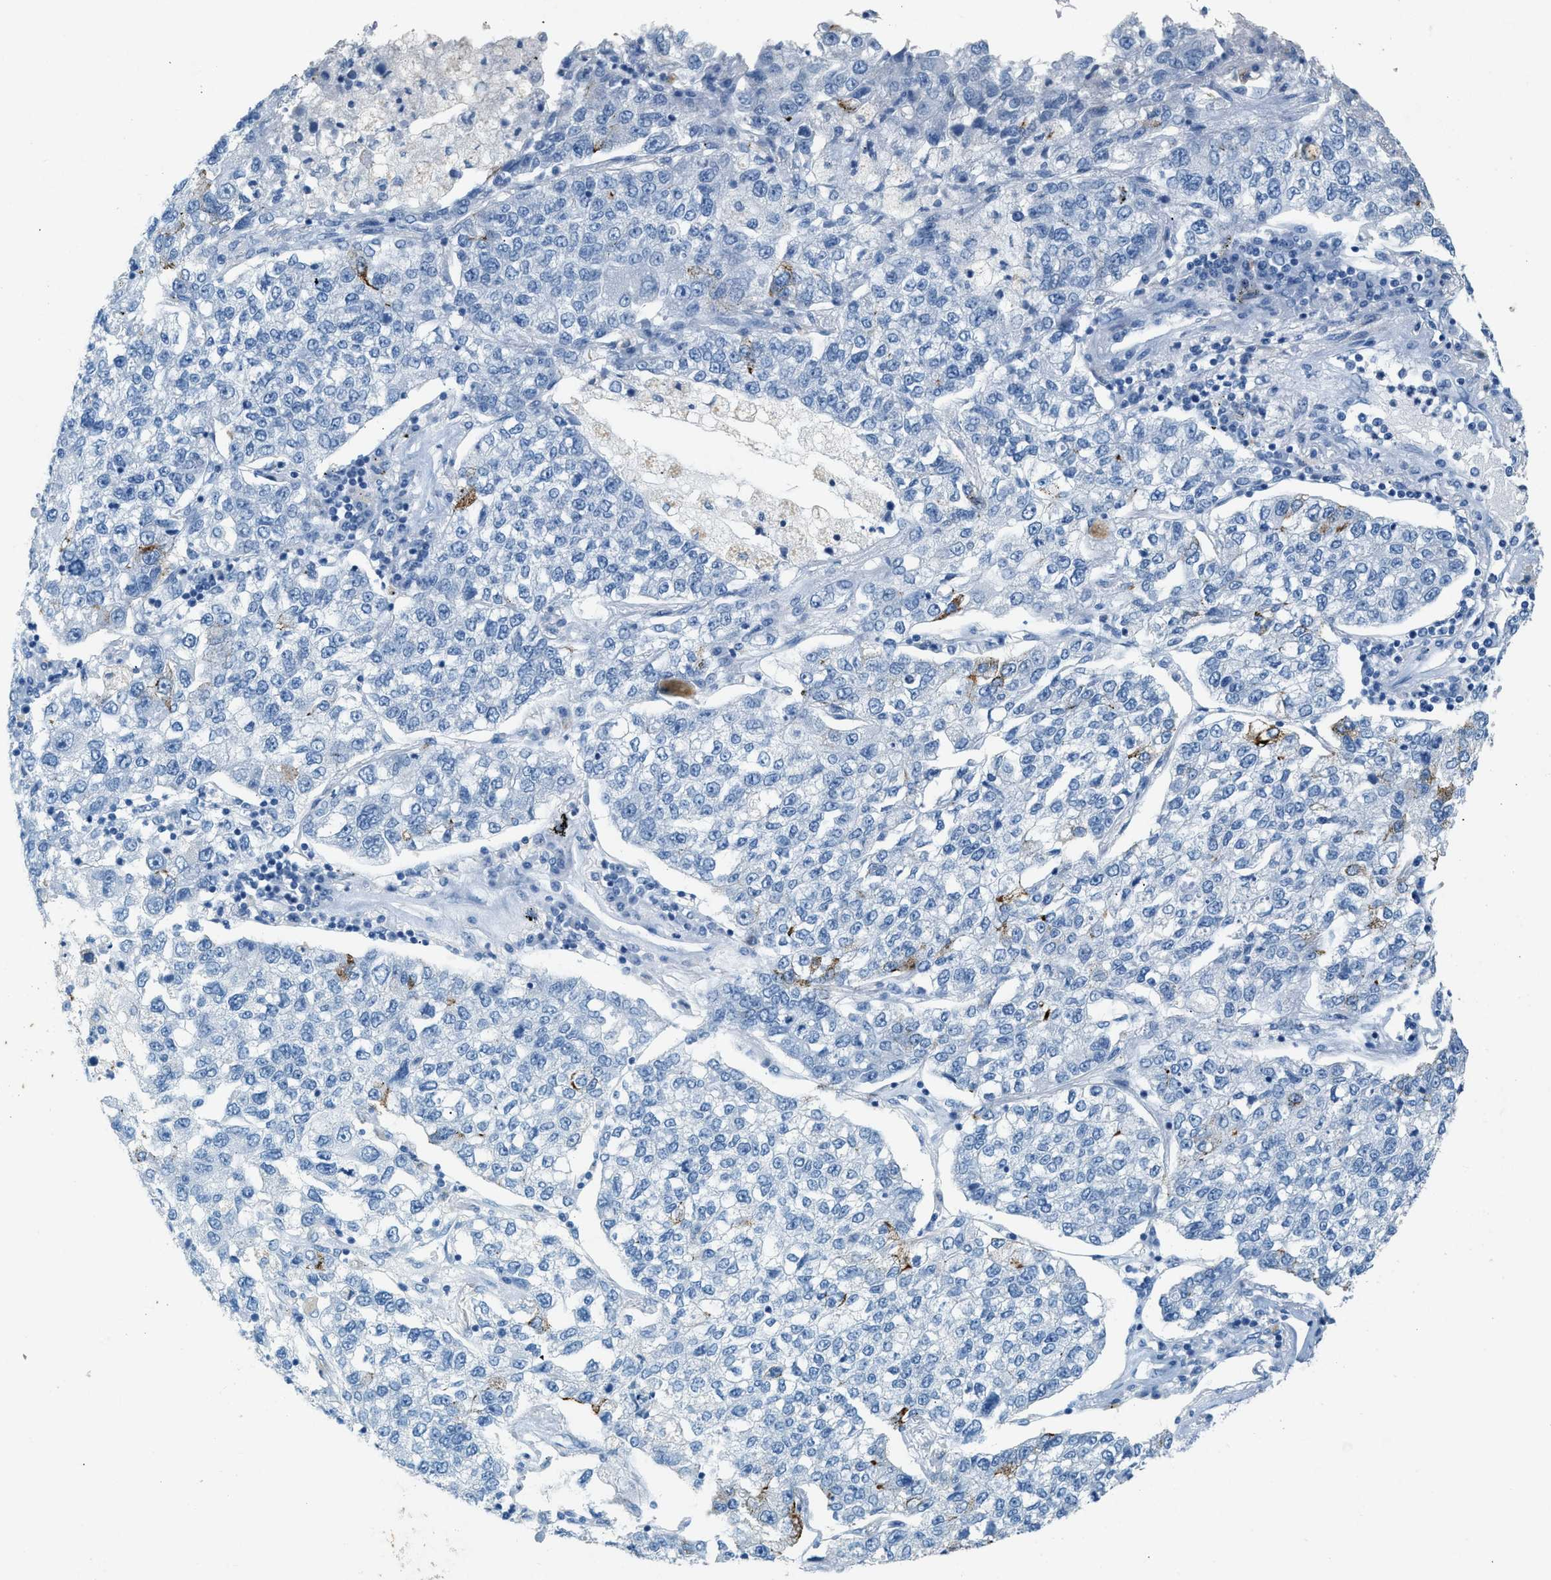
{"staining": {"intensity": "negative", "quantity": "none", "location": "none"}, "tissue": "lung cancer", "cell_type": "Tumor cells", "image_type": "cancer", "snomed": [{"axis": "morphology", "description": "Adenocarcinoma, NOS"}, {"axis": "topography", "description": "Lung"}], "caption": "IHC micrograph of lung cancer (adenocarcinoma) stained for a protein (brown), which reveals no positivity in tumor cells. Brightfield microscopy of IHC stained with DAB (3,3'-diaminobenzidine) (brown) and hematoxylin (blue), captured at high magnification.", "gene": "HHATL", "patient": {"sex": "male", "age": 49}}